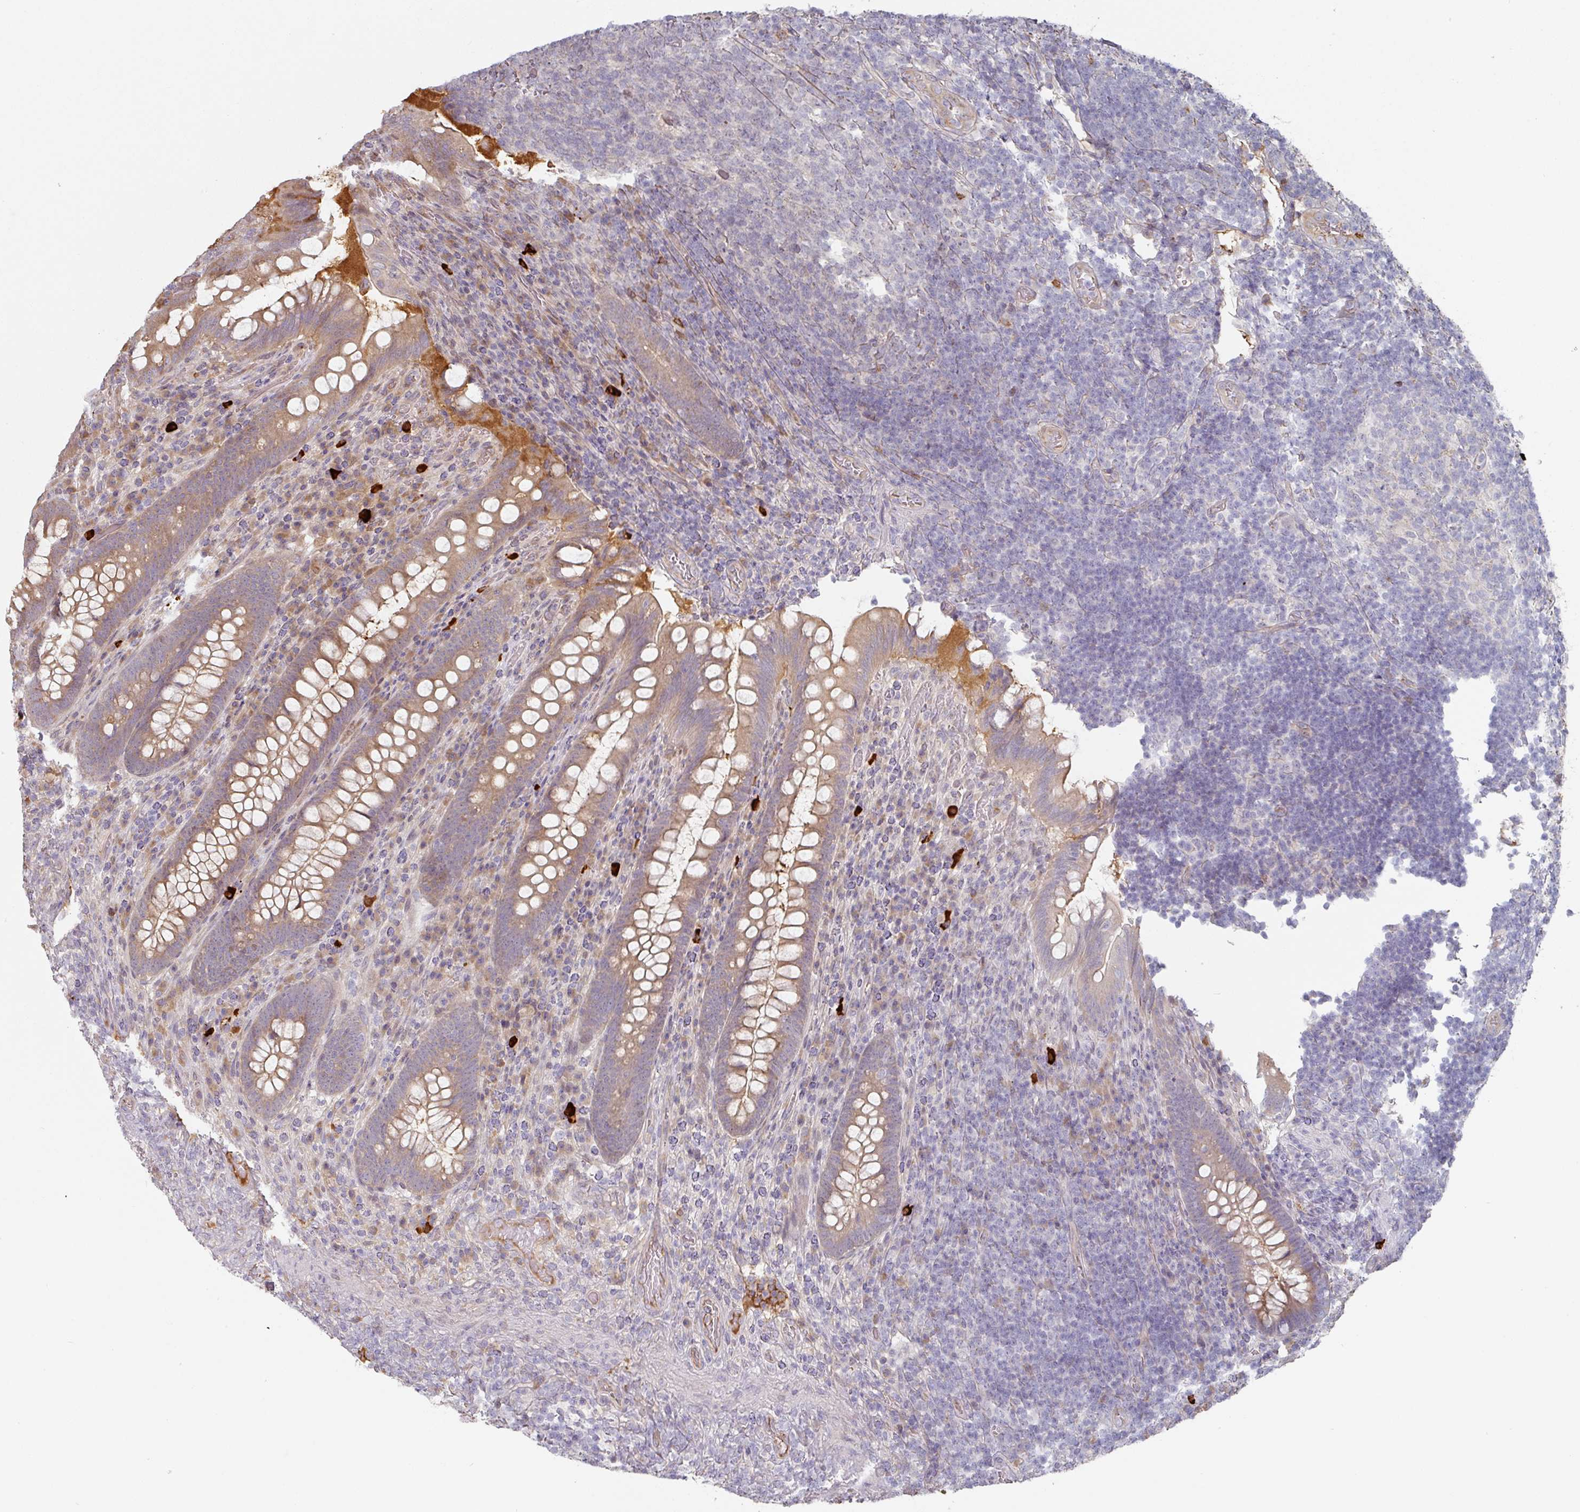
{"staining": {"intensity": "weak", "quantity": ">75%", "location": "cytoplasmic/membranous"}, "tissue": "appendix", "cell_type": "Glandular cells", "image_type": "normal", "snomed": [{"axis": "morphology", "description": "Normal tissue, NOS"}, {"axis": "topography", "description": "Appendix"}], "caption": "Appendix was stained to show a protein in brown. There is low levels of weak cytoplasmic/membranous positivity in about >75% of glandular cells. (DAB IHC with brightfield microscopy, high magnification).", "gene": "CEP78", "patient": {"sex": "female", "age": 43}}